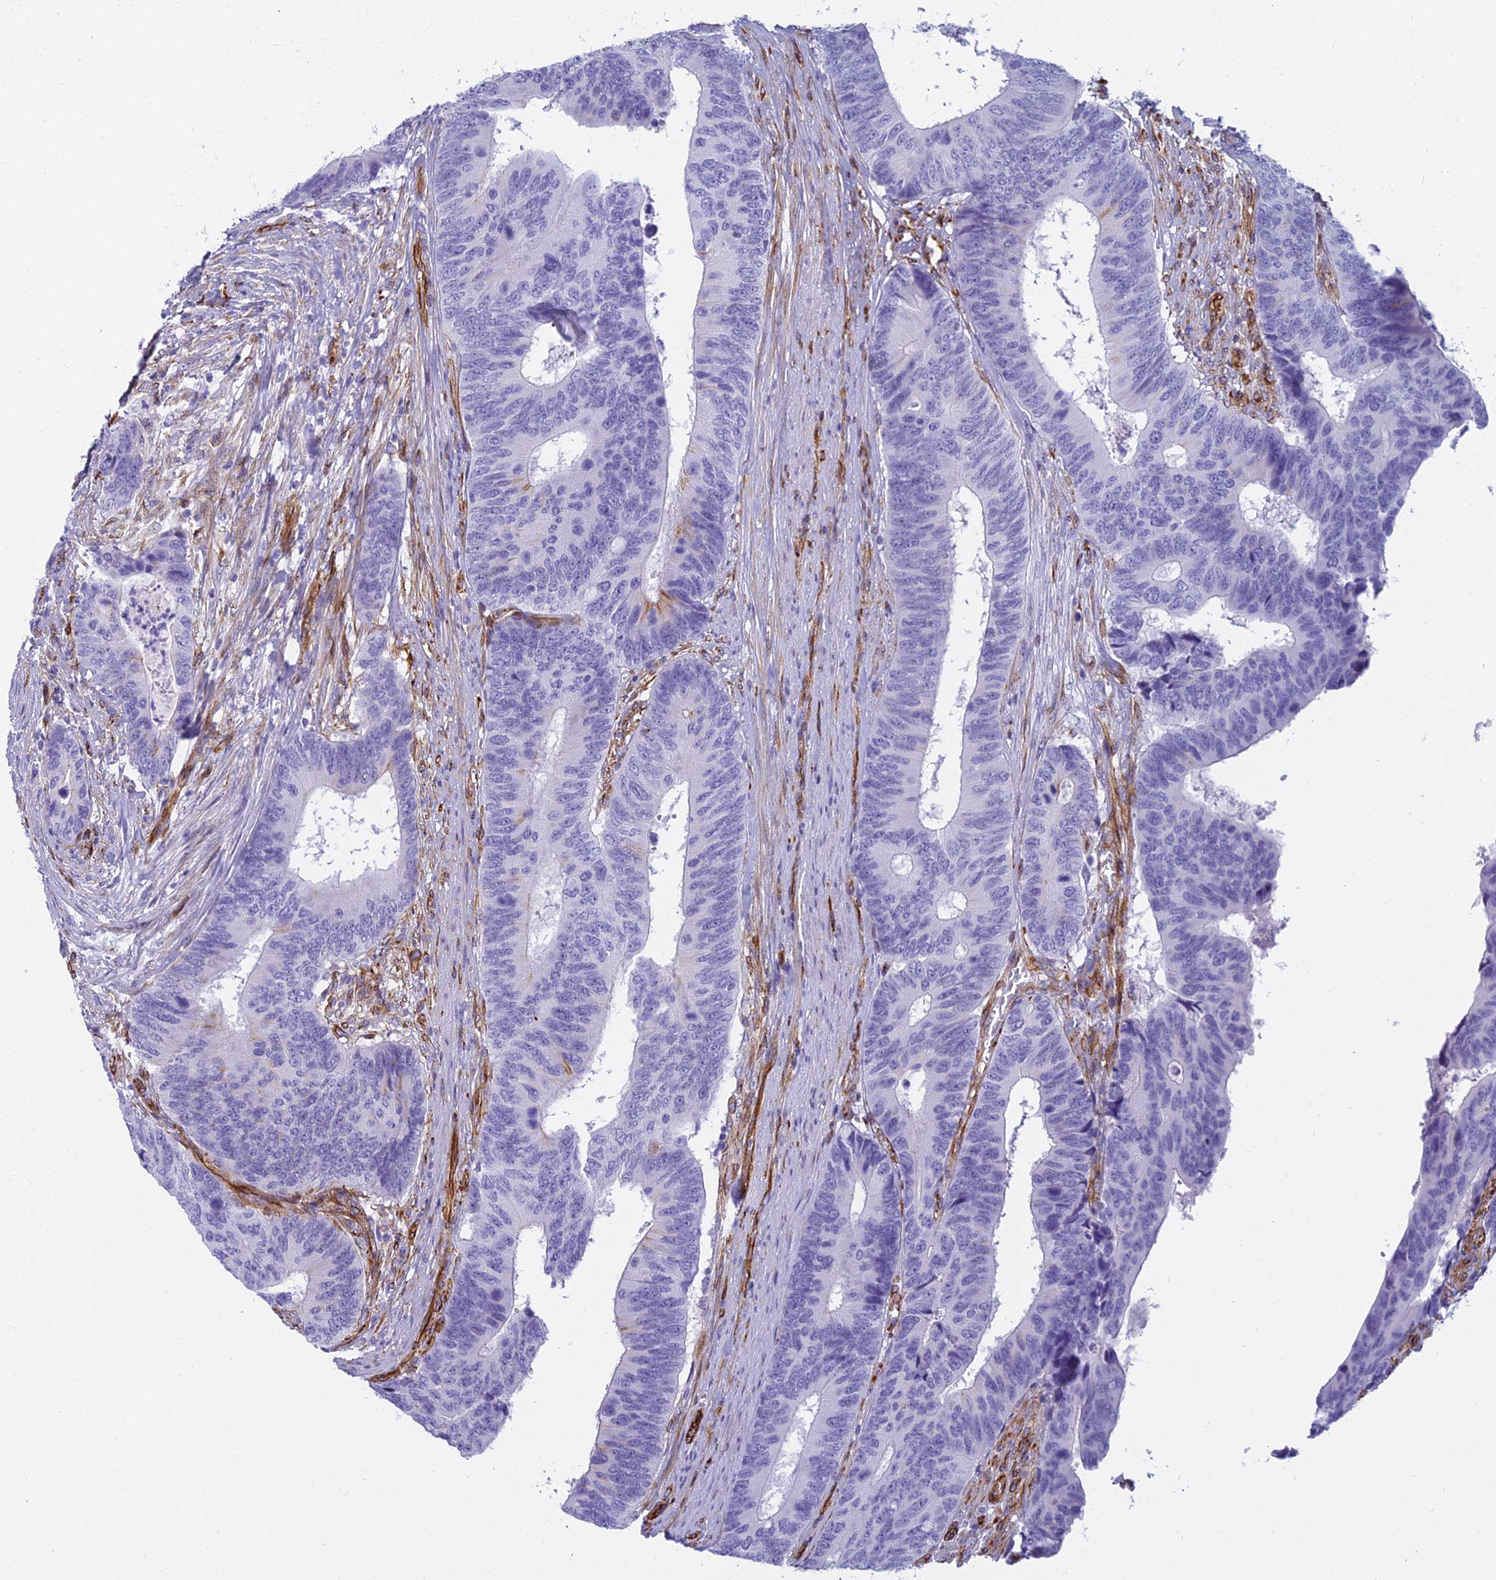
{"staining": {"intensity": "negative", "quantity": "none", "location": "none"}, "tissue": "colorectal cancer", "cell_type": "Tumor cells", "image_type": "cancer", "snomed": [{"axis": "morphology", "description": "Adenocarcinoma, NOS"}, {"axis": "topography", "description": "Colon"}], "caption": "This is an IHC histopathology image of human colorectal cancer. There is no positivity in tumor cells.", "gene": "EVI2A", "patient": {"sex": "male", "age": 87}}